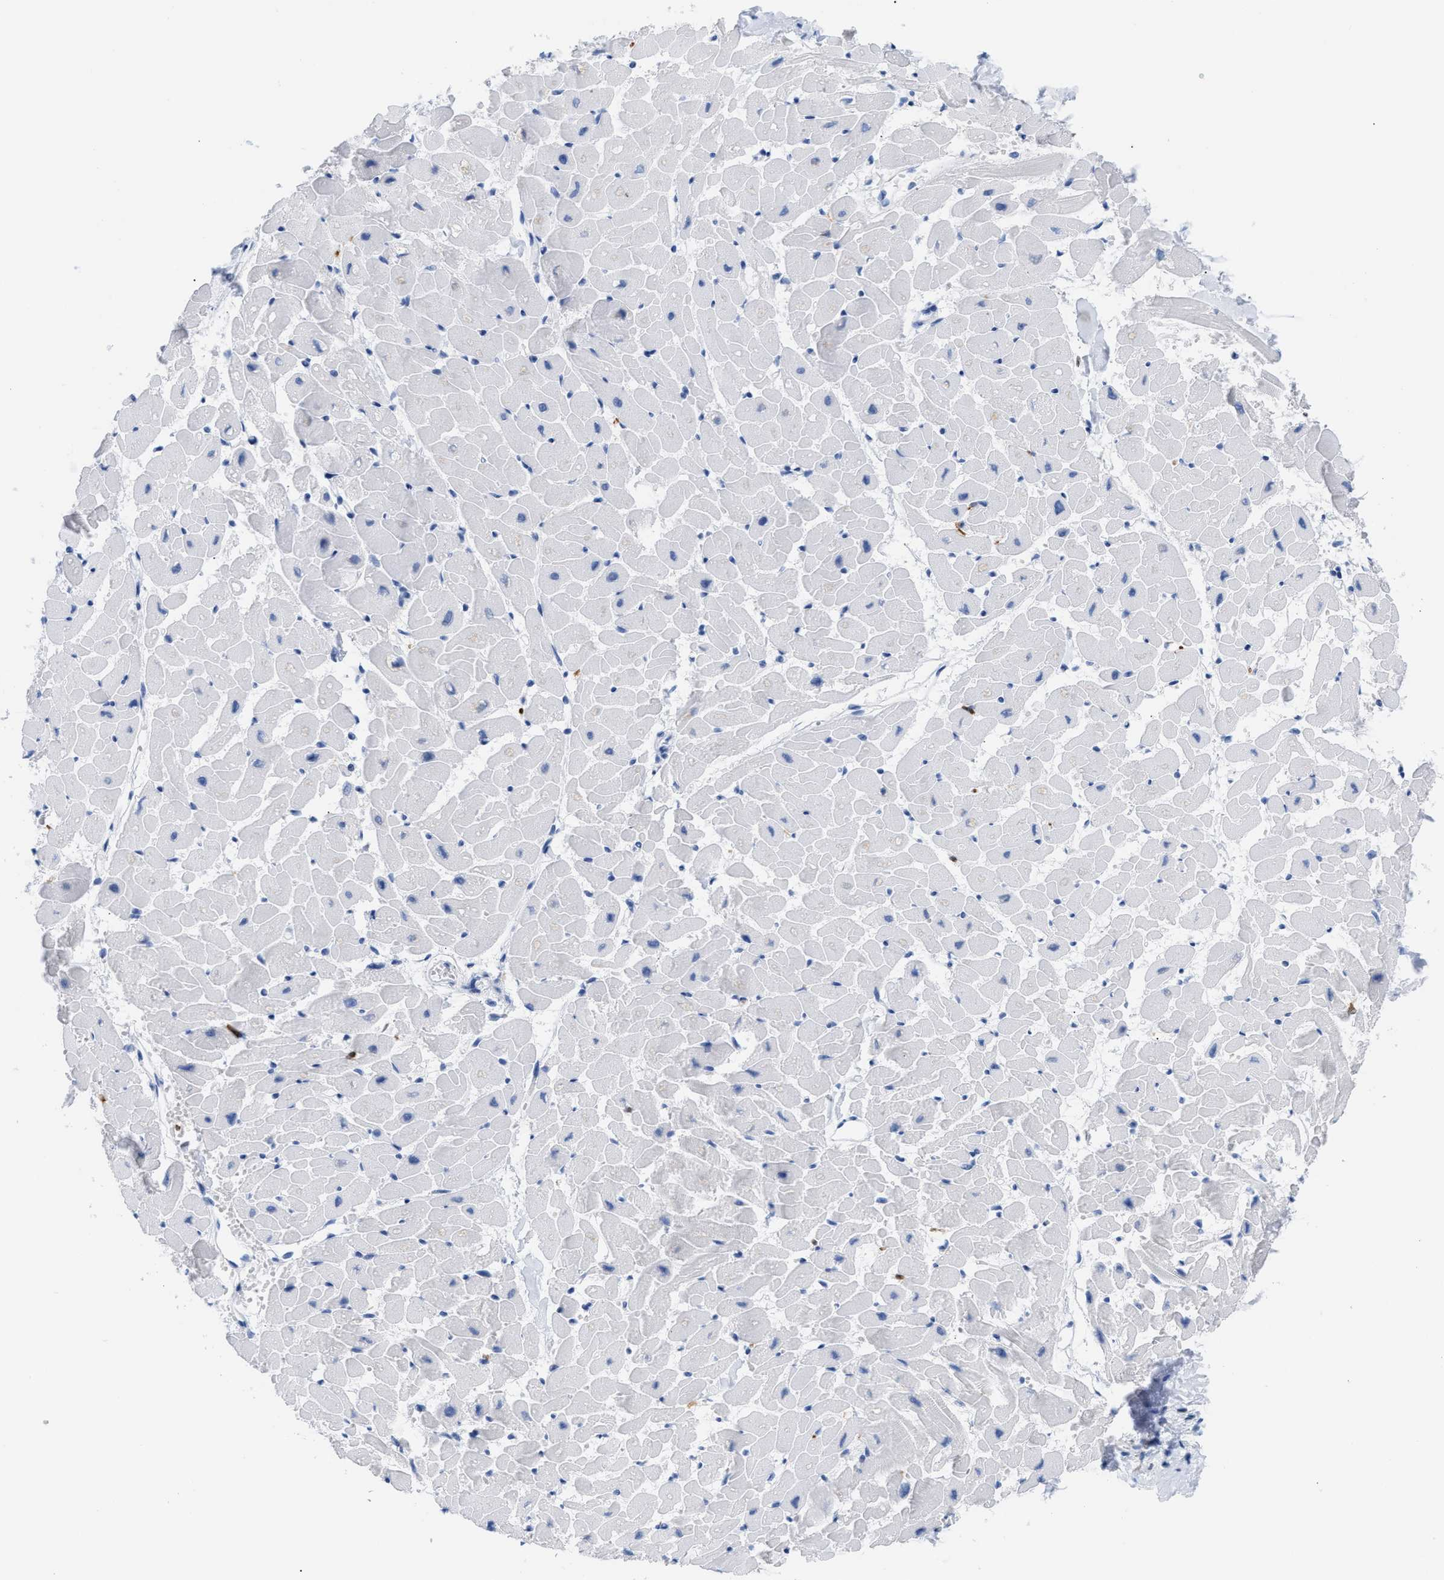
{"staining": {"intensity": "negative", "quantity": "none", "location": "none"}, "tissue": "heart muscle", "cell_type": "Cardiomyocytes", "image_type": "normal", "snomed": [{"axis": "morphology", "description": "Normal tissue, NOS"}, {"axis": "topography", "description": "Heart"}], "caption": "This histopathology image is of normal heart muscle stained with immunohistochemistry to label a protein in brown with the nuclei are counter-stained blue. There is no staining in cardiomyocytes.", "gene": "LCP1", "patient": {"sex": "female", "age": 19}}